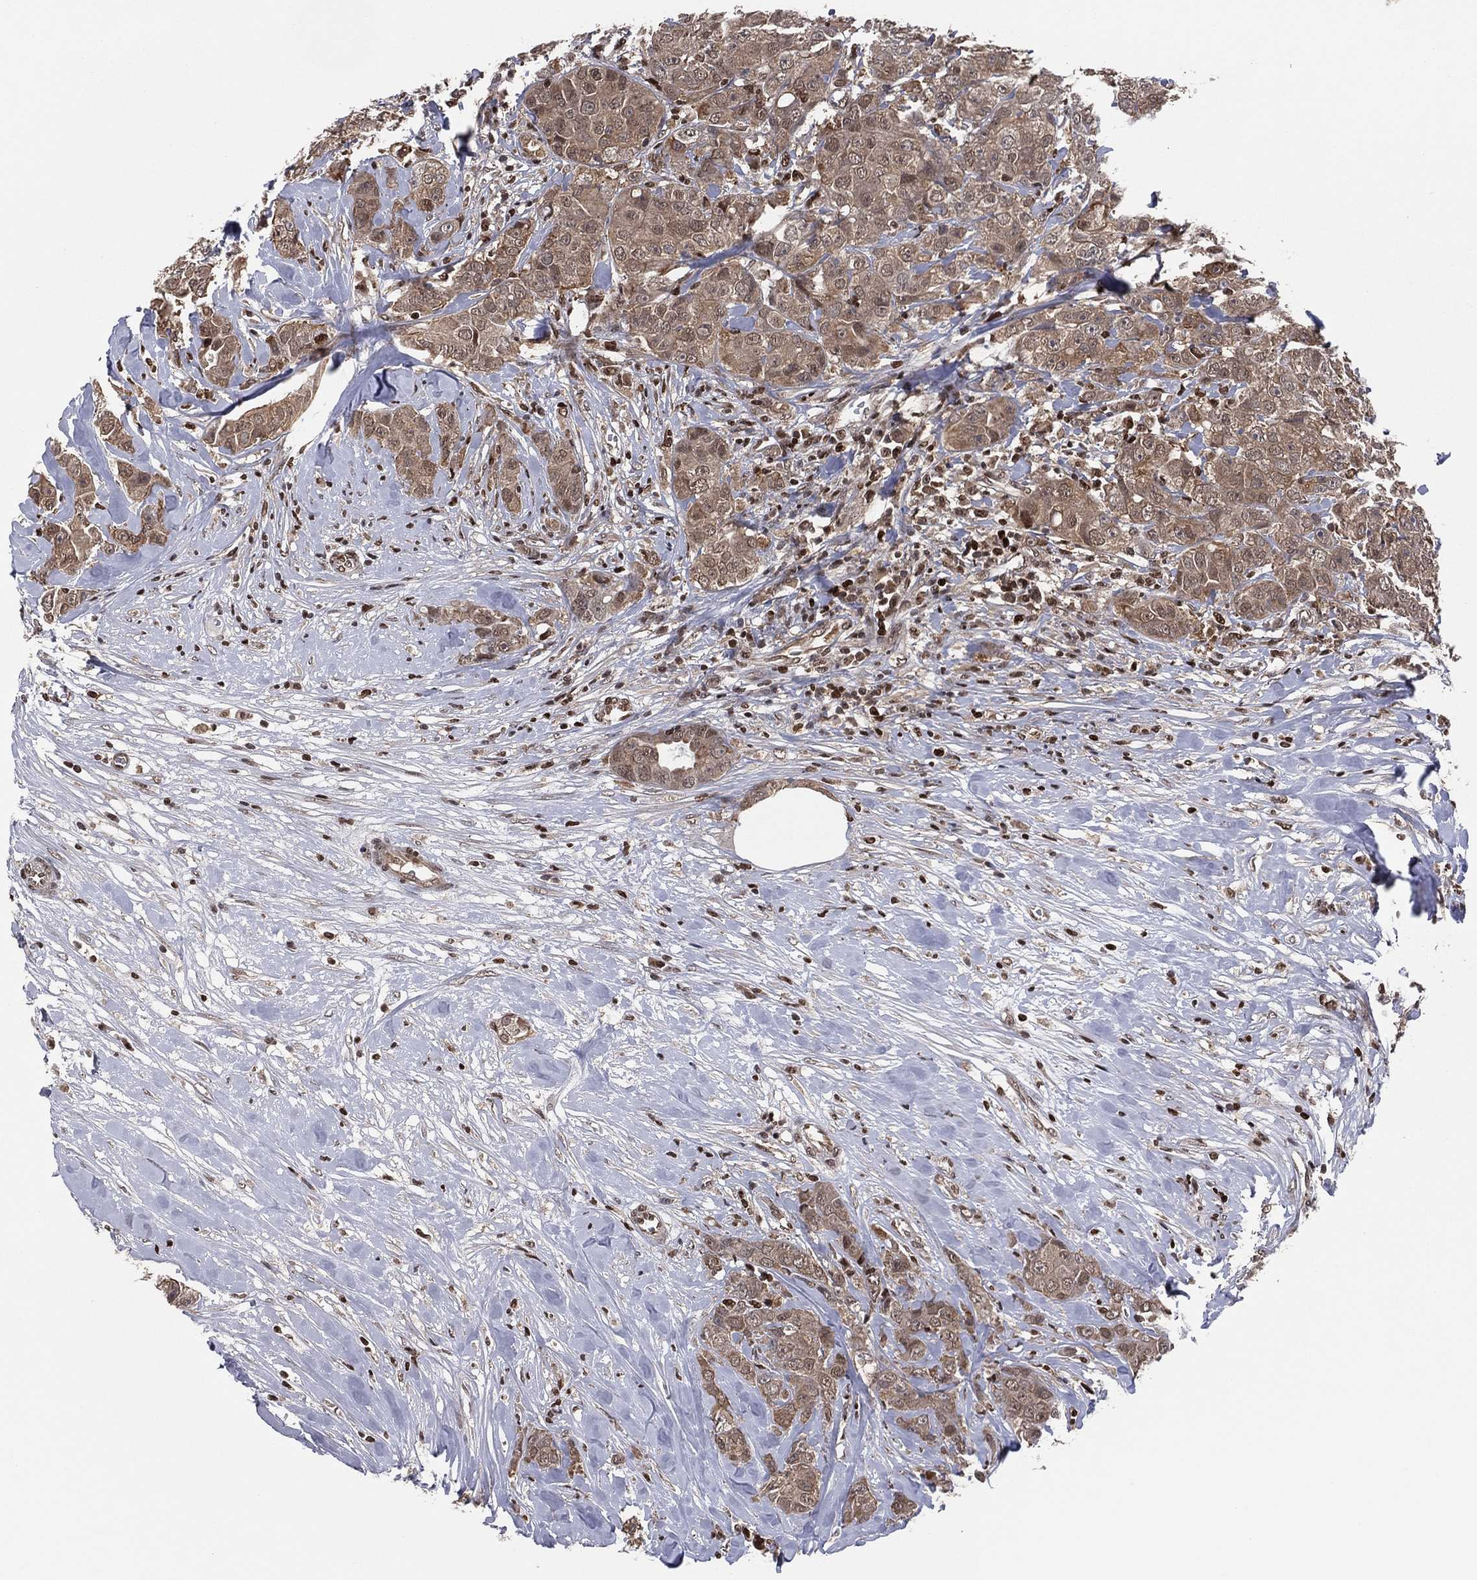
{"staining": {"intensity": "moderate", "quantity": ">75%", "location": "cytoplasmic/membranous,nuclear"}, "tissue": "breast cancer", "cell_type": "Tumor cells", "image_type": "cancer", "snomed": [{"axis": "morphology", "description": "Duct carcinoma"}, {"axis": "topography", "description": "Breast"}], "caption": "High-magnification brightfield microscopy of breast cancer (intraductal carcinoma) stained with DAB (brown) and counterstained with hematoxylin (blue). tumor cells exhibit moderate cytoplasmic/membranous and nuclear expression is appreciated in about>75% of cells.", "gene": "PSMA1", "patient": {"sex": "female", "age": 43}}